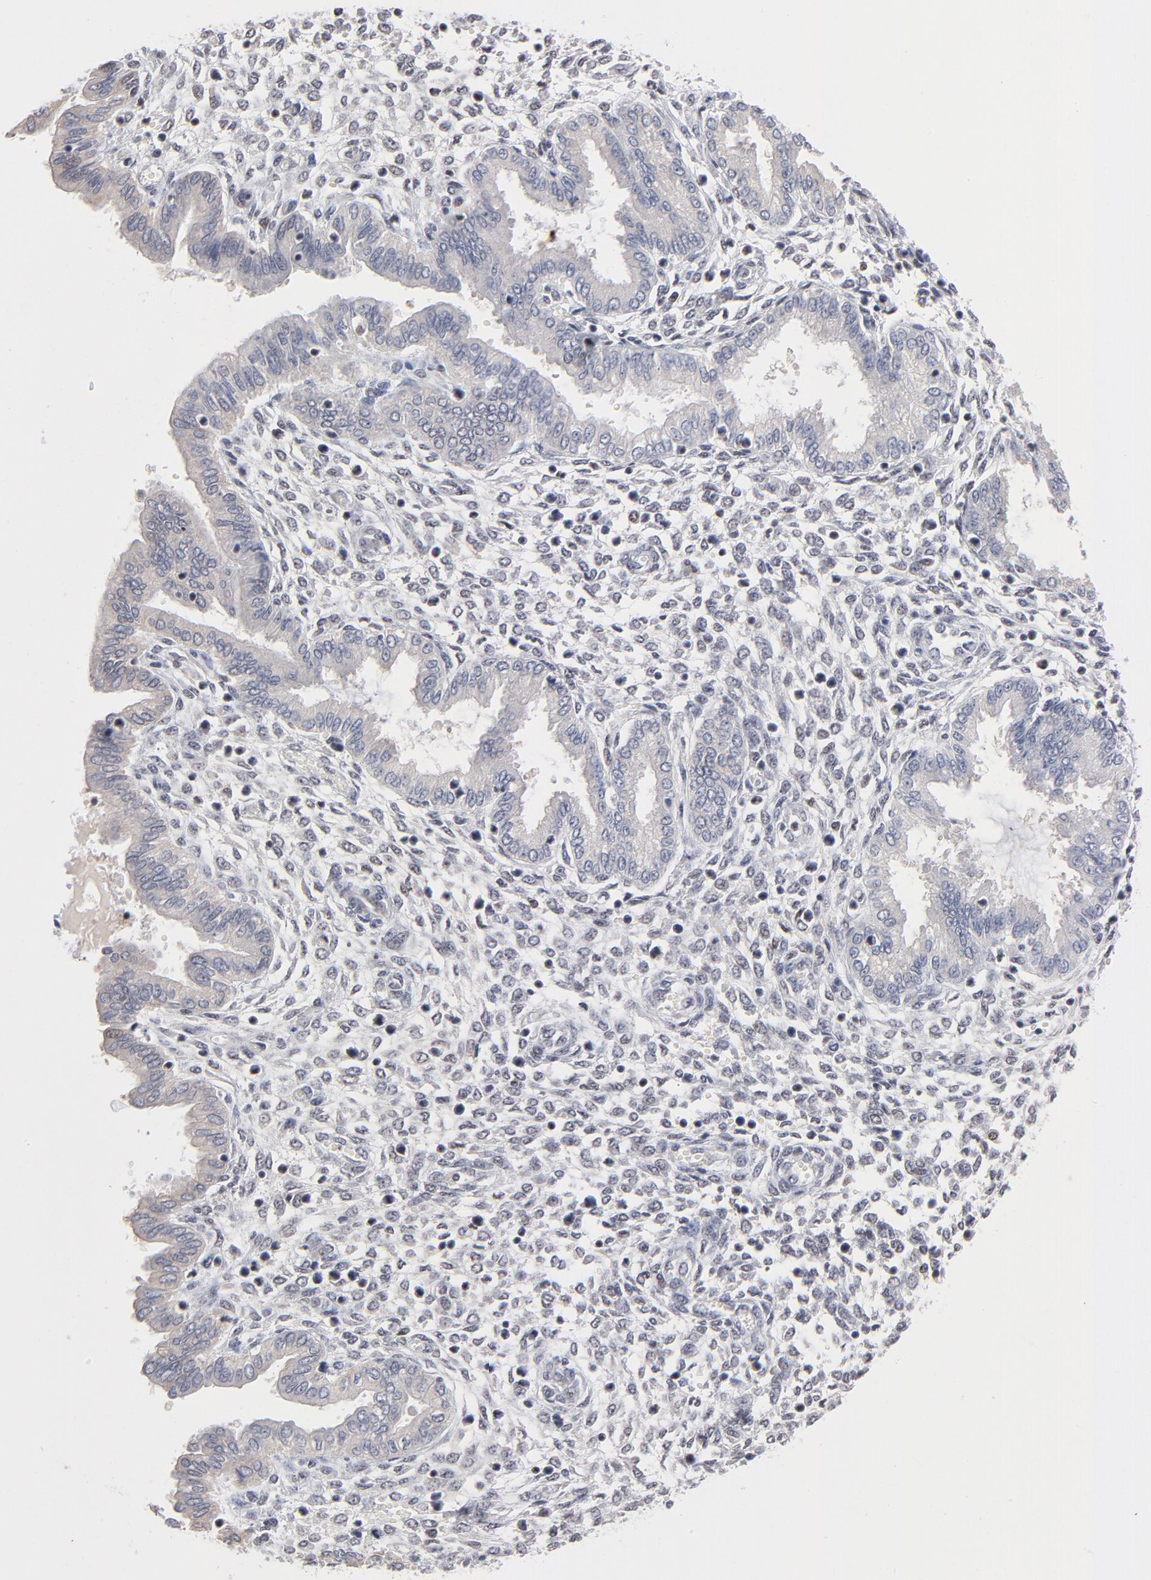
{"staining": {"intensity": "negative", "quantity": "none", "location": "none"}, "tissue": "endometrium", "cell_type": "Cells in endometrial stroma", "image_type": "normal", "snomed": [{"axis": "morphology", "description": "Normal tissue, NOS"}, {"axis": "topography", "description": "Endometrium"}], "caption": "Immunohistochemistry photomicrograph of normal endometrium stained for a protein (brown), which shows no staining in cells in endometrial stroma.", "gene": "MAX", "patient": {"sex": "female", "age": 33}}